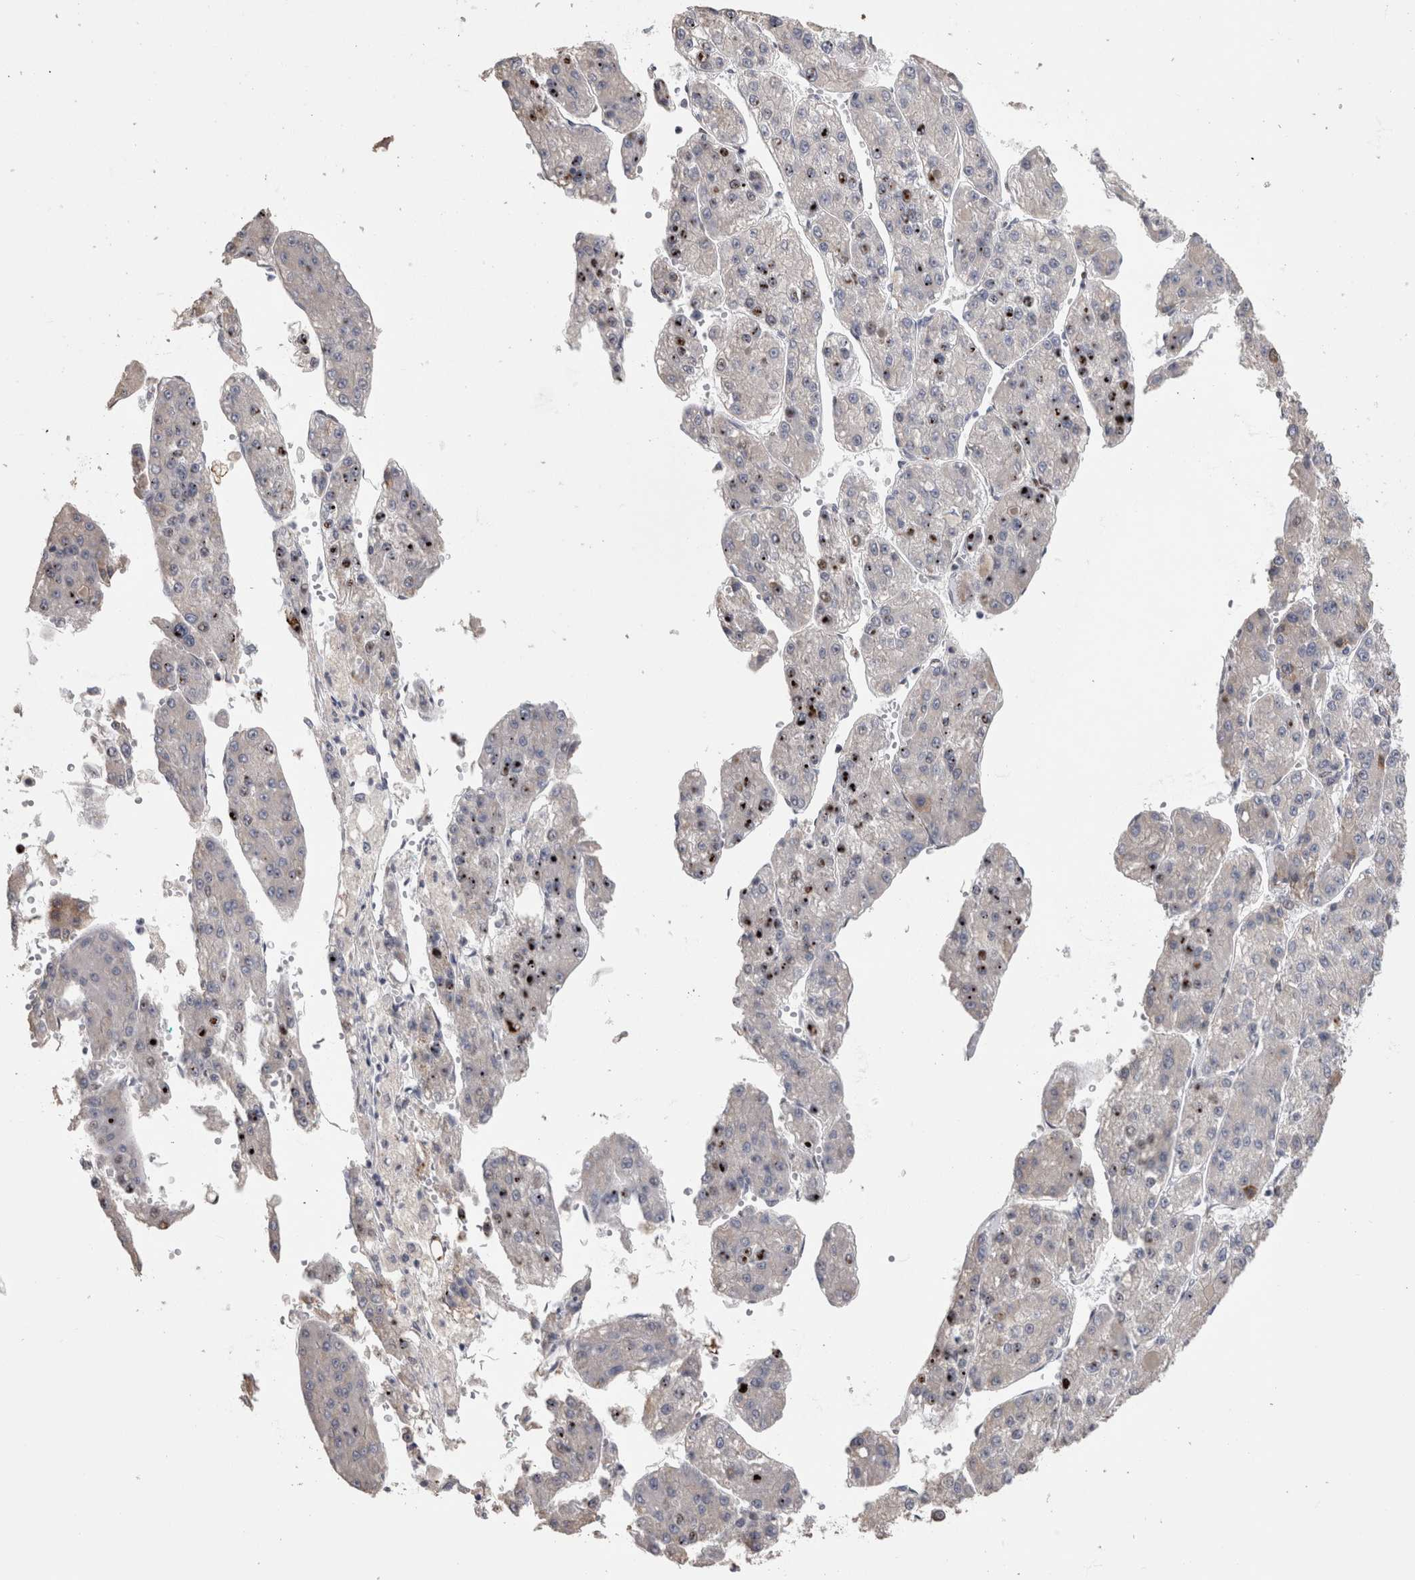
{"staining": {"intensity": "strong", "quantity": "<25%", "location": "nuclear"}, "tissue": "liver cancer", "cell_type": "Tumor cells", "image_type": "cancer", "snomed": [{"axis": "morphology", "description": "Carcinoma, Hepatocellular, NOS"}, {"axis": "topography", "description": "Liver"}], "caption": "Hepatocellular carcinoma (liver) stained with a protein marker reveals strong staining in tumor cells.", "gene": "IL33", "patient": {"sex": "female", "age": 73}}